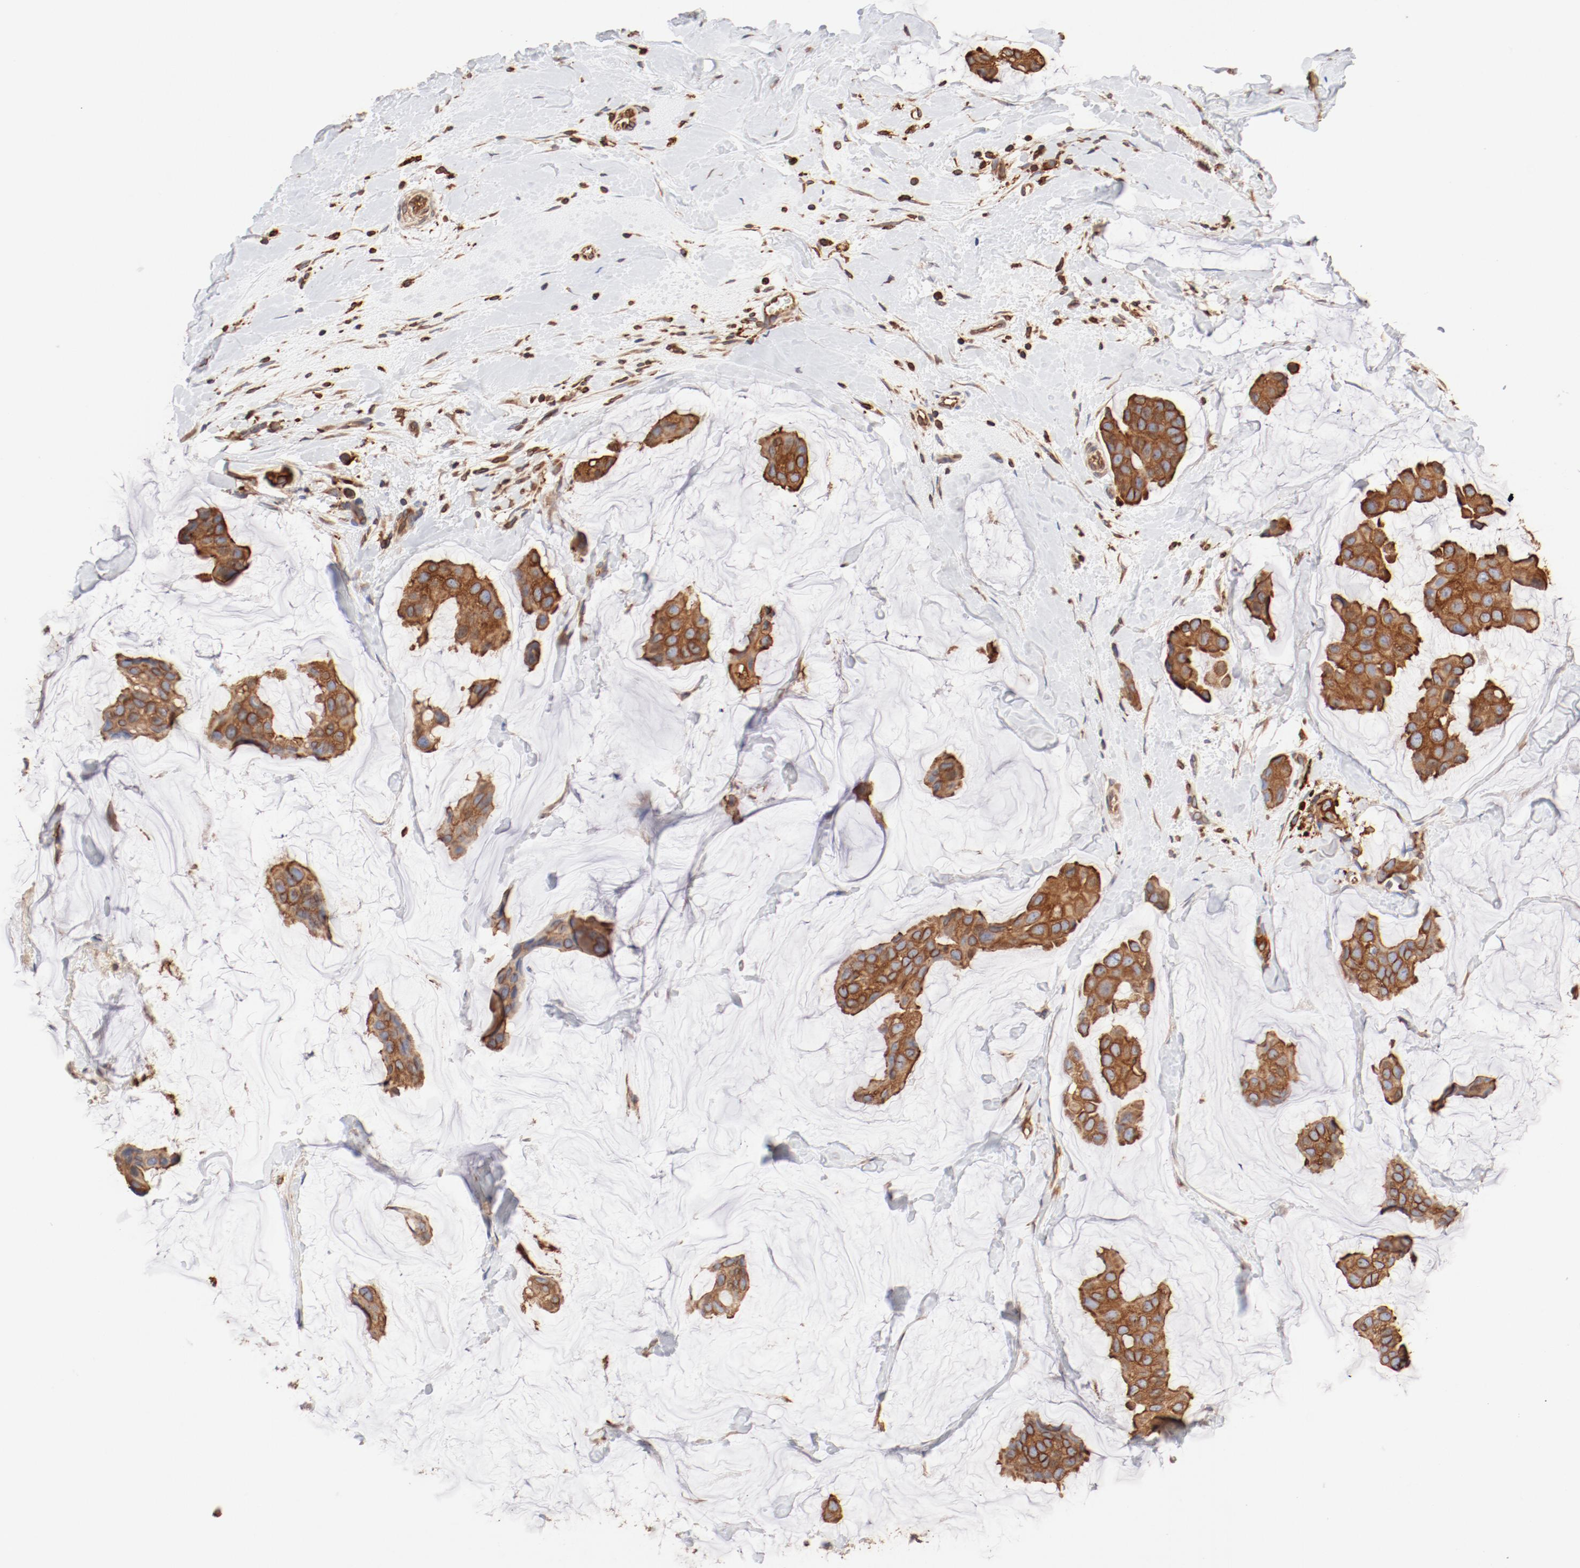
{"staining": {"intensity": "moderate", "quantity": ">75%", "location": "cytoplasmic/membranous"}, "tissue": "breast cancer", "cell_type": "Tumor cells", "image_type": "cancer", "snomed": [{"axis": "morphology", "description": "Normal tissue, NOS"}, {"axis": "morphology", "description": "Duct carcinoma"}, {"axis": "topography", "description": "Breast"}], "caption": "Breast cancer tissue demonstrates moderate cytoplasmic/membranous positivity in about >75% of tumor cells", "gene": "BCAP31", "patient": {"sex": "female", "age": 50}}